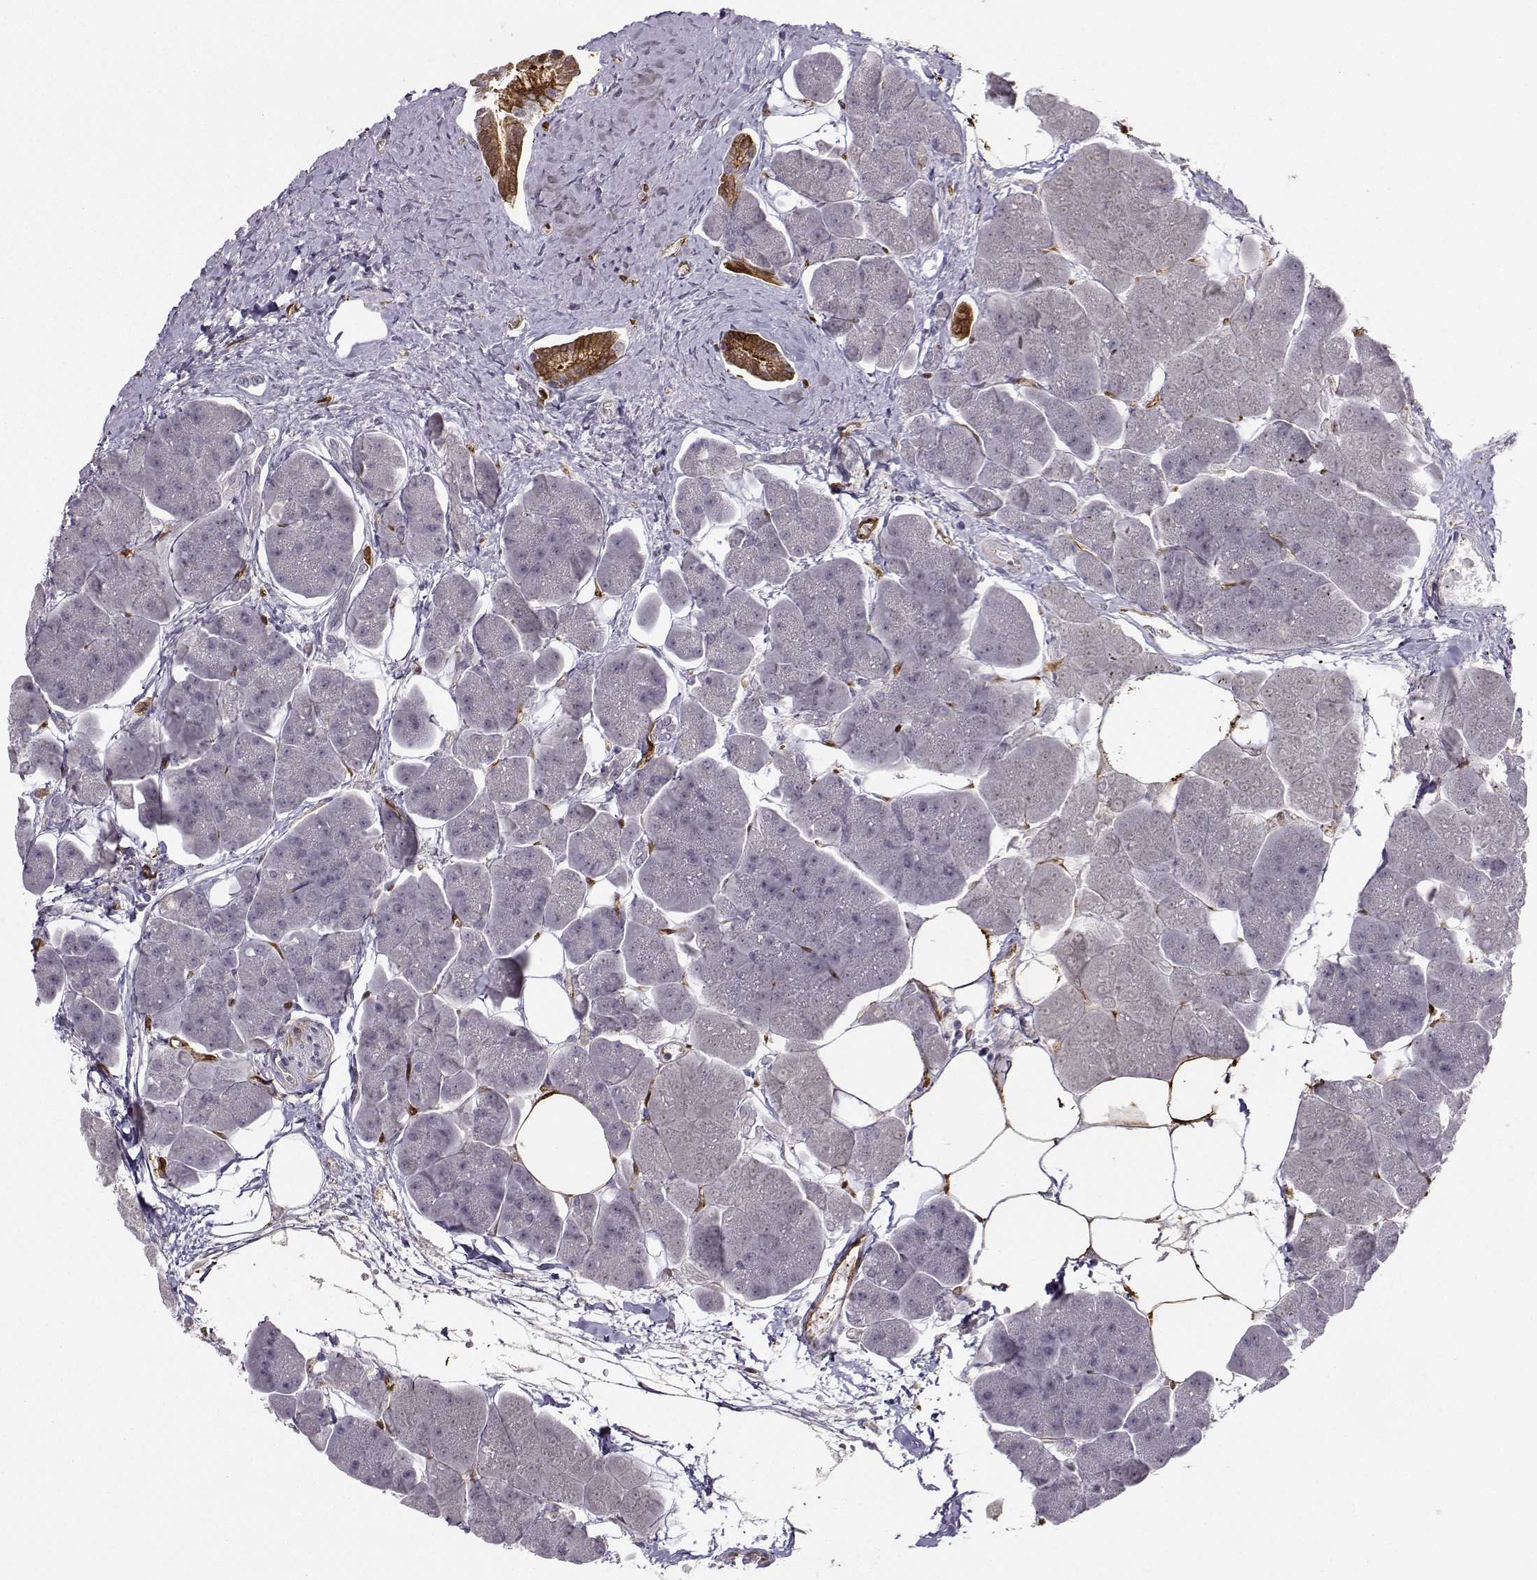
{"staining": {"intensity": "negative", "quantity": "none", "location": "none"}, "tissue": "pancreas", "cell_type": "Exocrine glandular cells", "image_type": "normal", "snomed": [{"axis": "morphology", "description": "Normal tissue, NOS"}, {"axis": "topography", "description": "Adipose tissue"}, {"axis": "topography", "description": "Pancreas"}, {"axis": "topography", "description": "Peripheral nerve tissue"}], "caption": "Immunohistochemical staining of normal pancreas displays no significant staining in exocrine glandular cells.", "gene": "NQO1", "patient": {"sex": "female", "age": 58}}